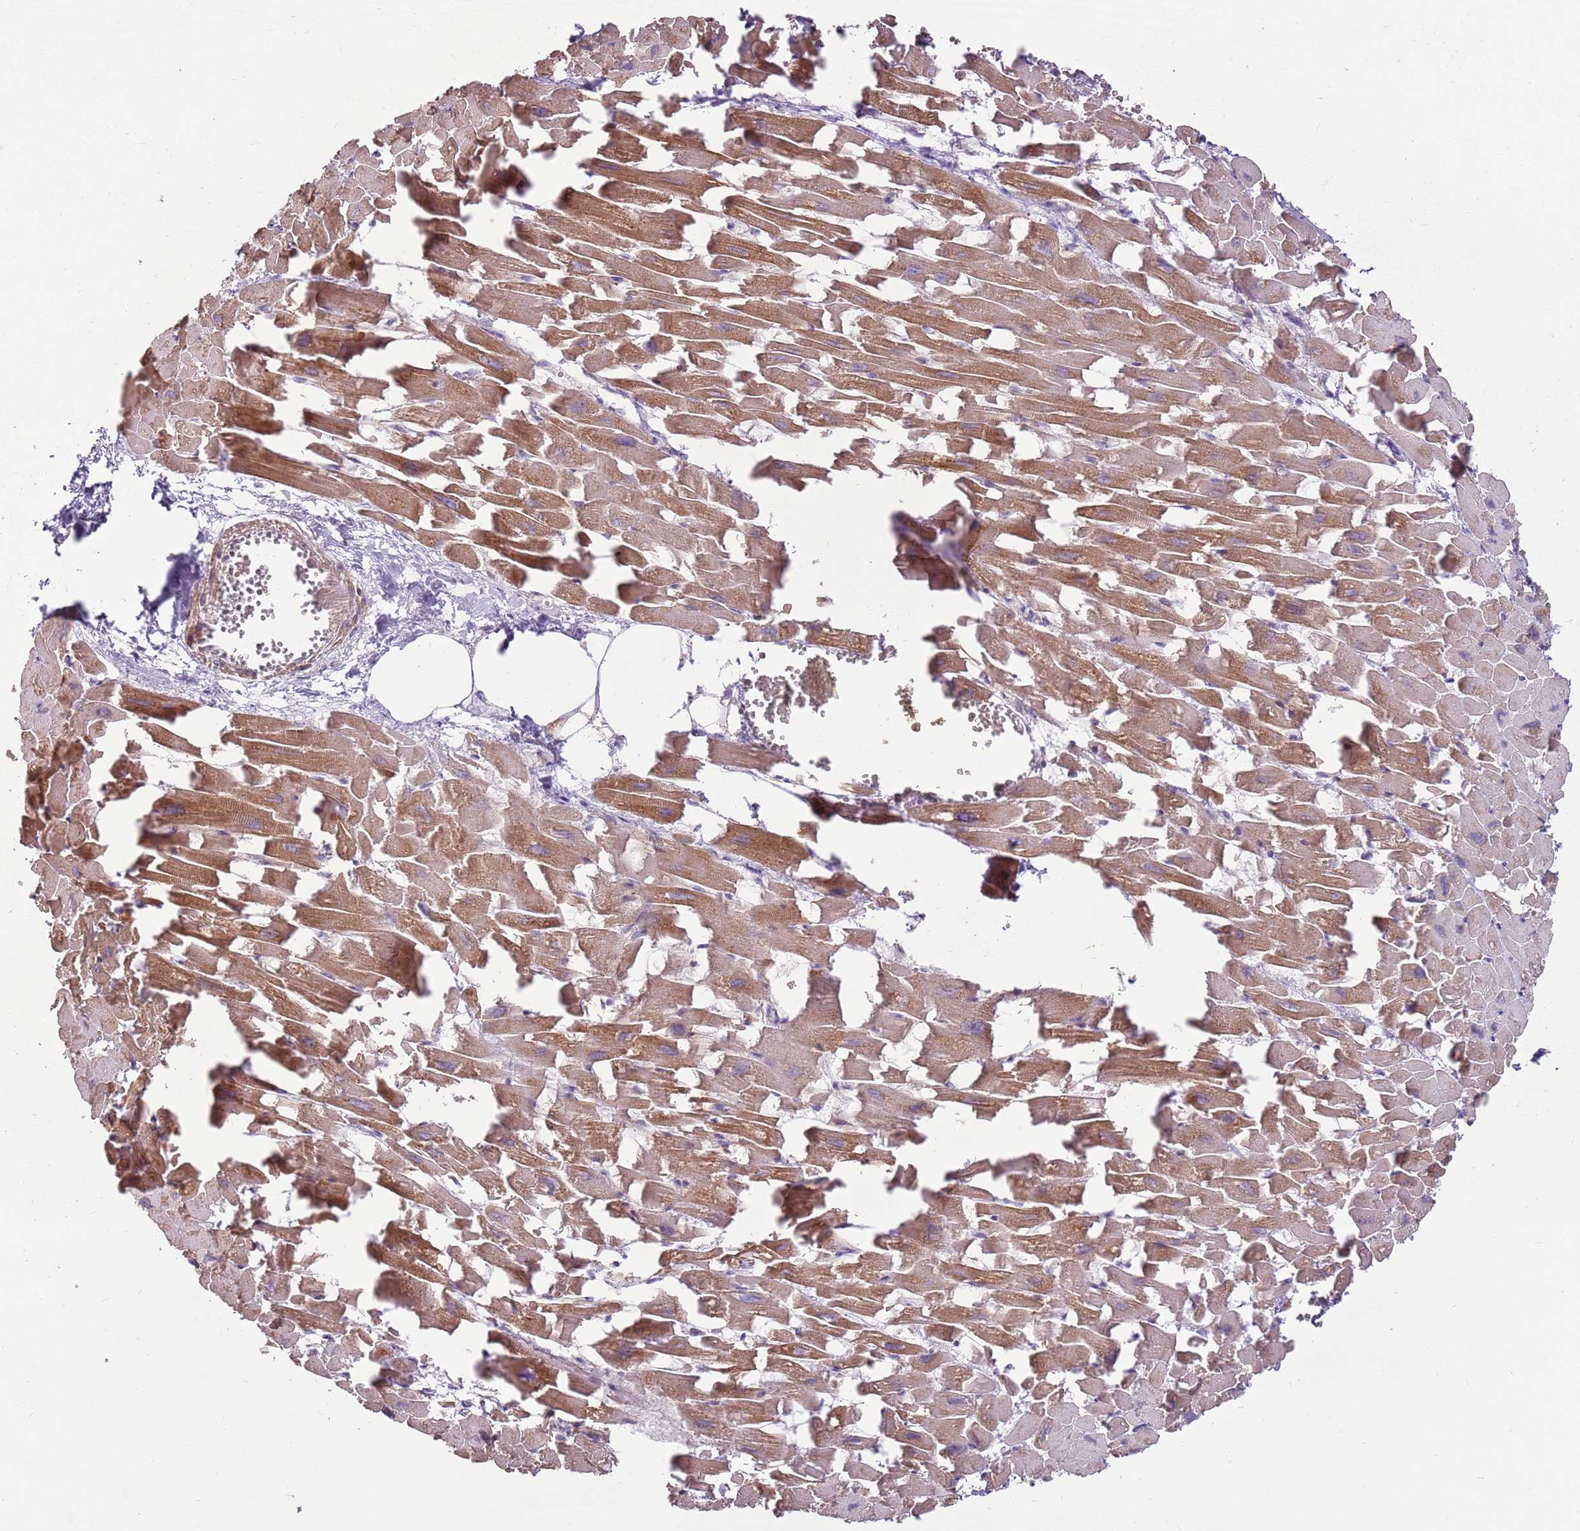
{"staining": {"intensity": "moderate", "quantity": ">75%", "location": "cytoplasmic/membranous"}, "tissue": "heart muscle", "cell_type": "Cardiomyocytes", "image_type": "normal", "snomed": [{"axis": "morphology", "description": "Normal tissue, NOS"}, {"axis": "topography", "description": "Heart"}], "caption": "An IHC image of benign tissue is shown. Protein staining in brown shows moderate cytoplasmic/membranous positivity in heart muscle within cardiomyocytes. (DAB (3,3'-diaminobenzidine) = brown stain, brightfield microscopy at high magnification).", "gene": "SPATA31D1", "patient": {"sex": "female", "age": 64}}